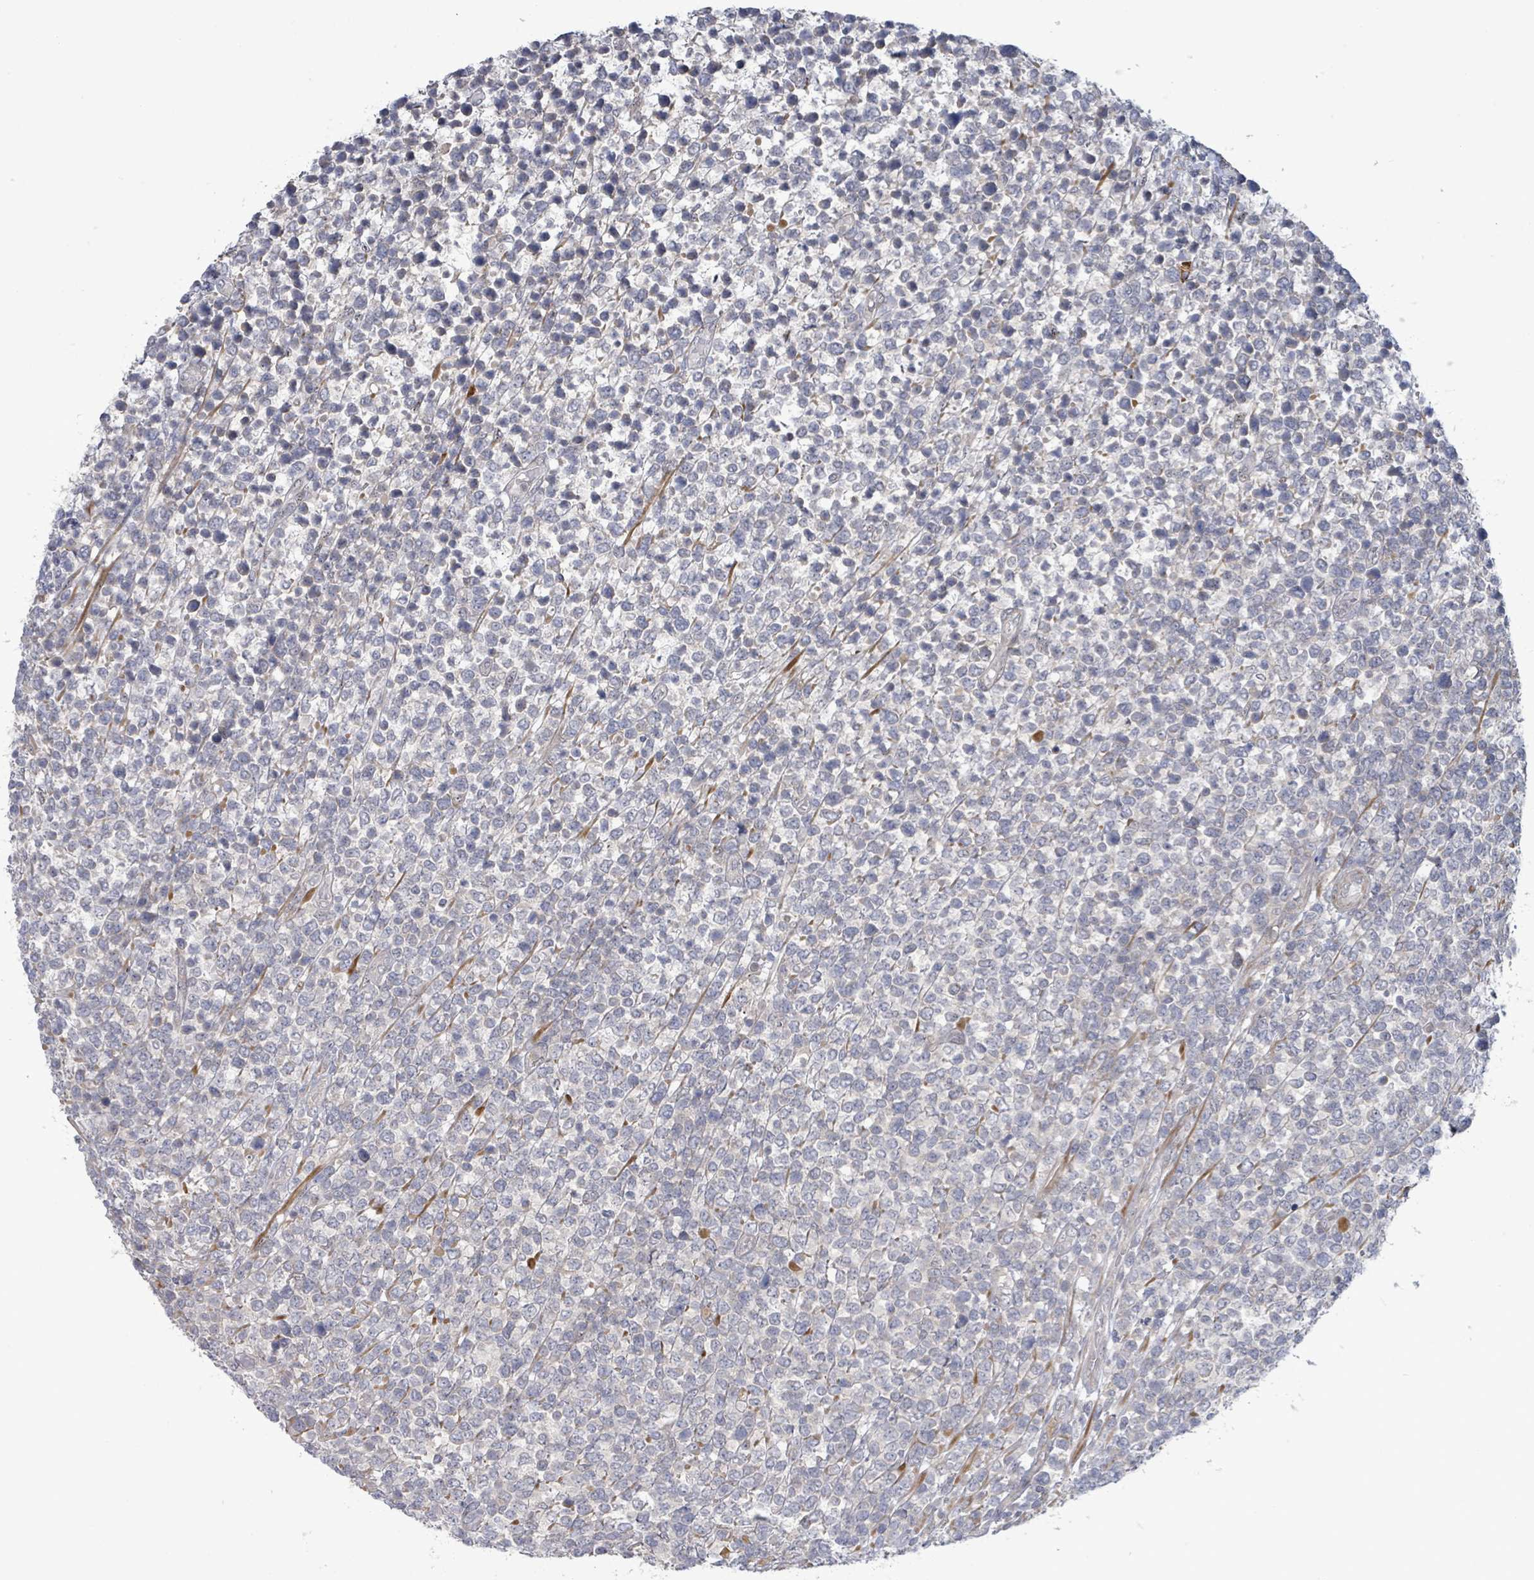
{"staining": {"intensity": "negative", "quantity": "none", "location": "none"}, "tissue": "lymphoma", "cell_type": "Tumor cells", "image_type": "cancer", "snomed": [{"axis": "morphology", "description": "Malignant lymphoma, non-Hodgkin's type, High grade"}, {"axis": "topography", "description": "Soft tissue"}], "caption": "DAB (3,3'-diaminobenzidine) immunohistochemical staining of malignant lymphoma, non-Hodgkin's type (high-grade) displays no significant positivity in tumor cells.", "gene": "SLIT3", "patient": {"sex": "female", "age": 56}}